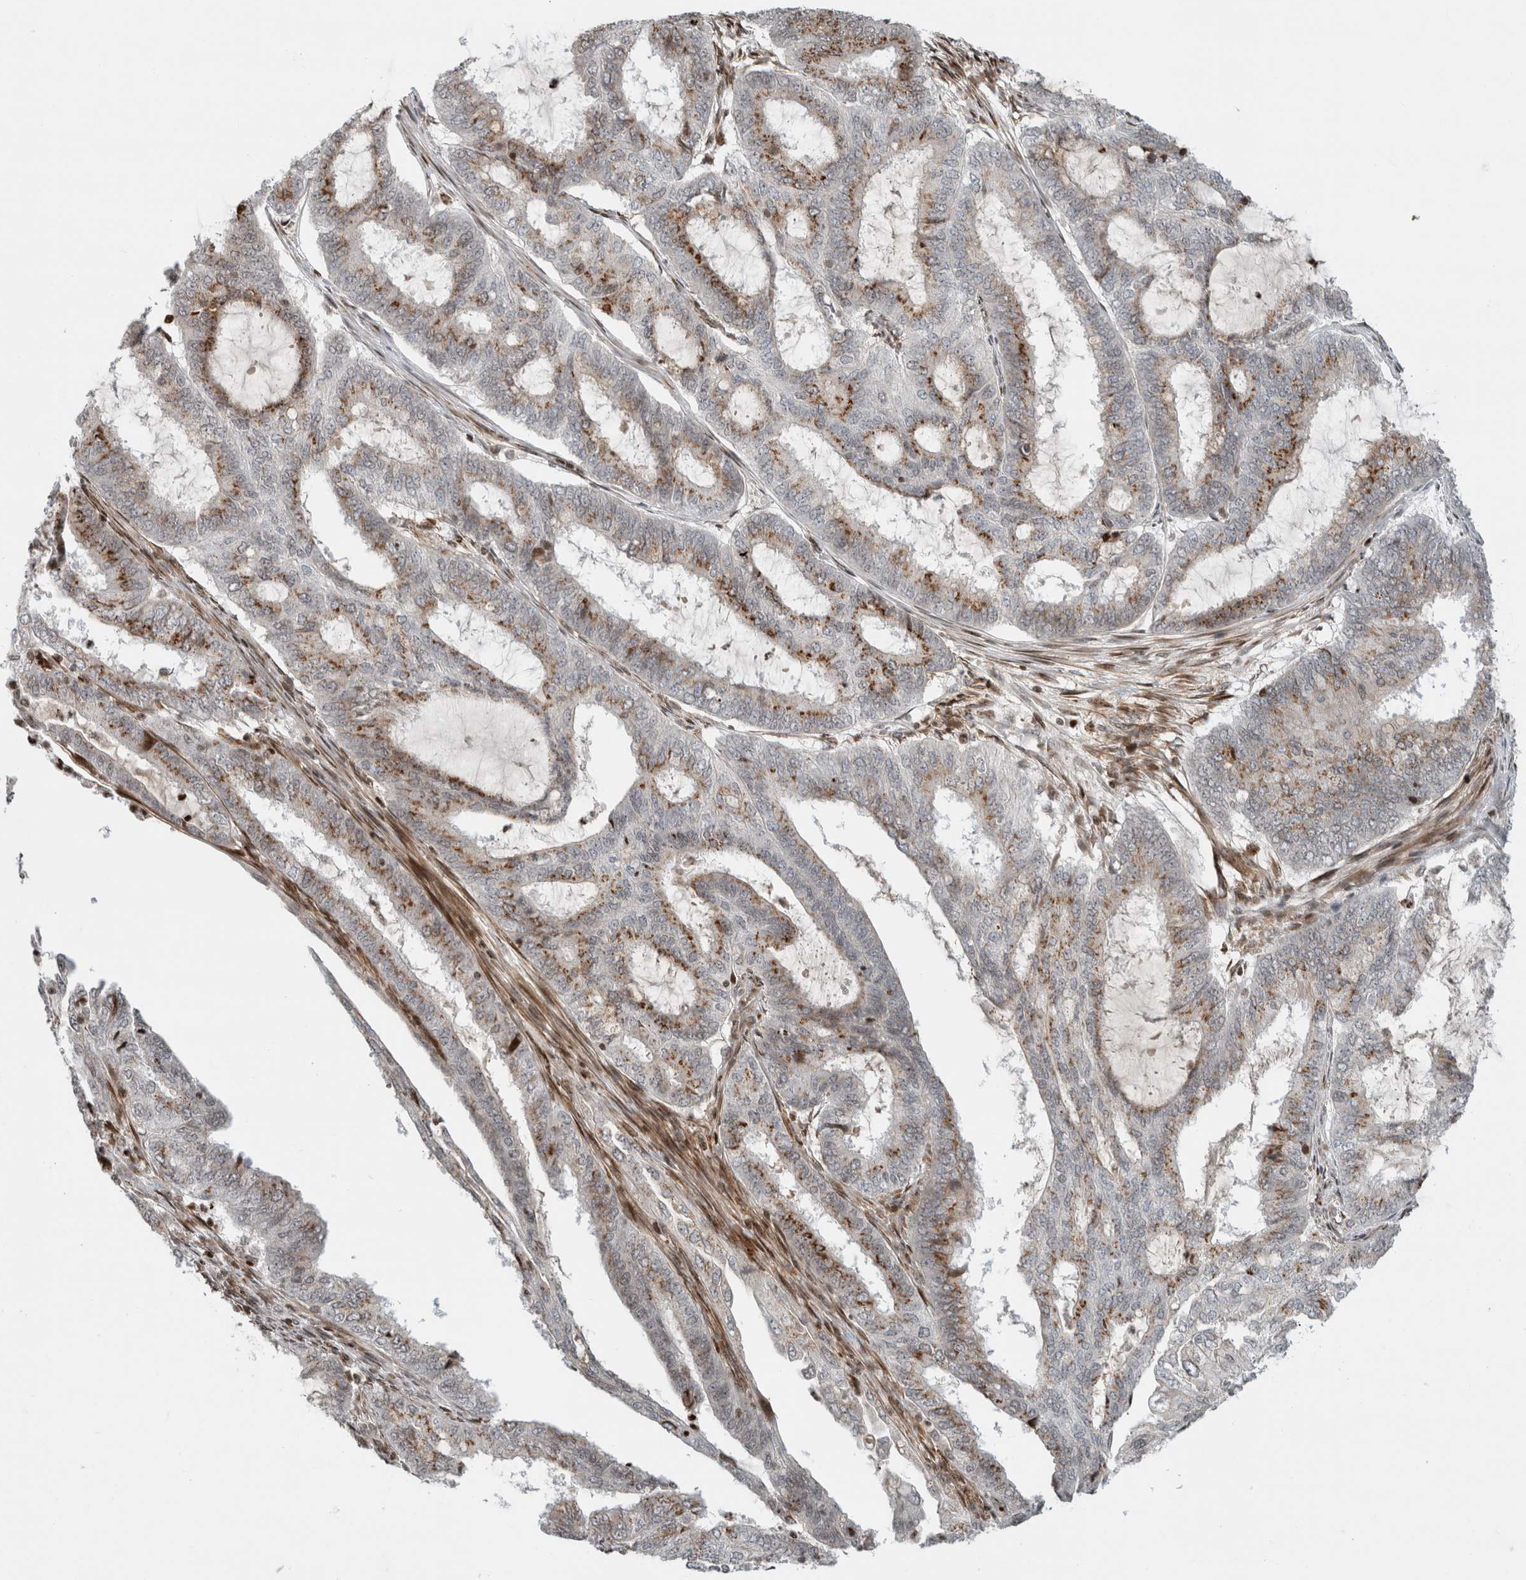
{"staining": {"intensity": "moderate", "quantity": ">75%", "location": "cytoplasmic/membranous"}, "tissue": "endometrial cancer", "cell_type": "Tumor cells", "image_type": "cancer", "snomed": [{"axis": "morphology", "description": "Adenocarcinoma, NOS"}, {"axis": "topography", "description": "Endometrium"}], "caption": "Adenocarcinoma (endometrial) was stained to show a protein in brown. There is medium levels of moderate cytoplasmic/membranous positivity in approximately >75% of tumor cells. The protein is shown in brown color, while the nuclei are stained blue.", "gene": "GINS4", "patient": {"sex": "female", "age": 51}}